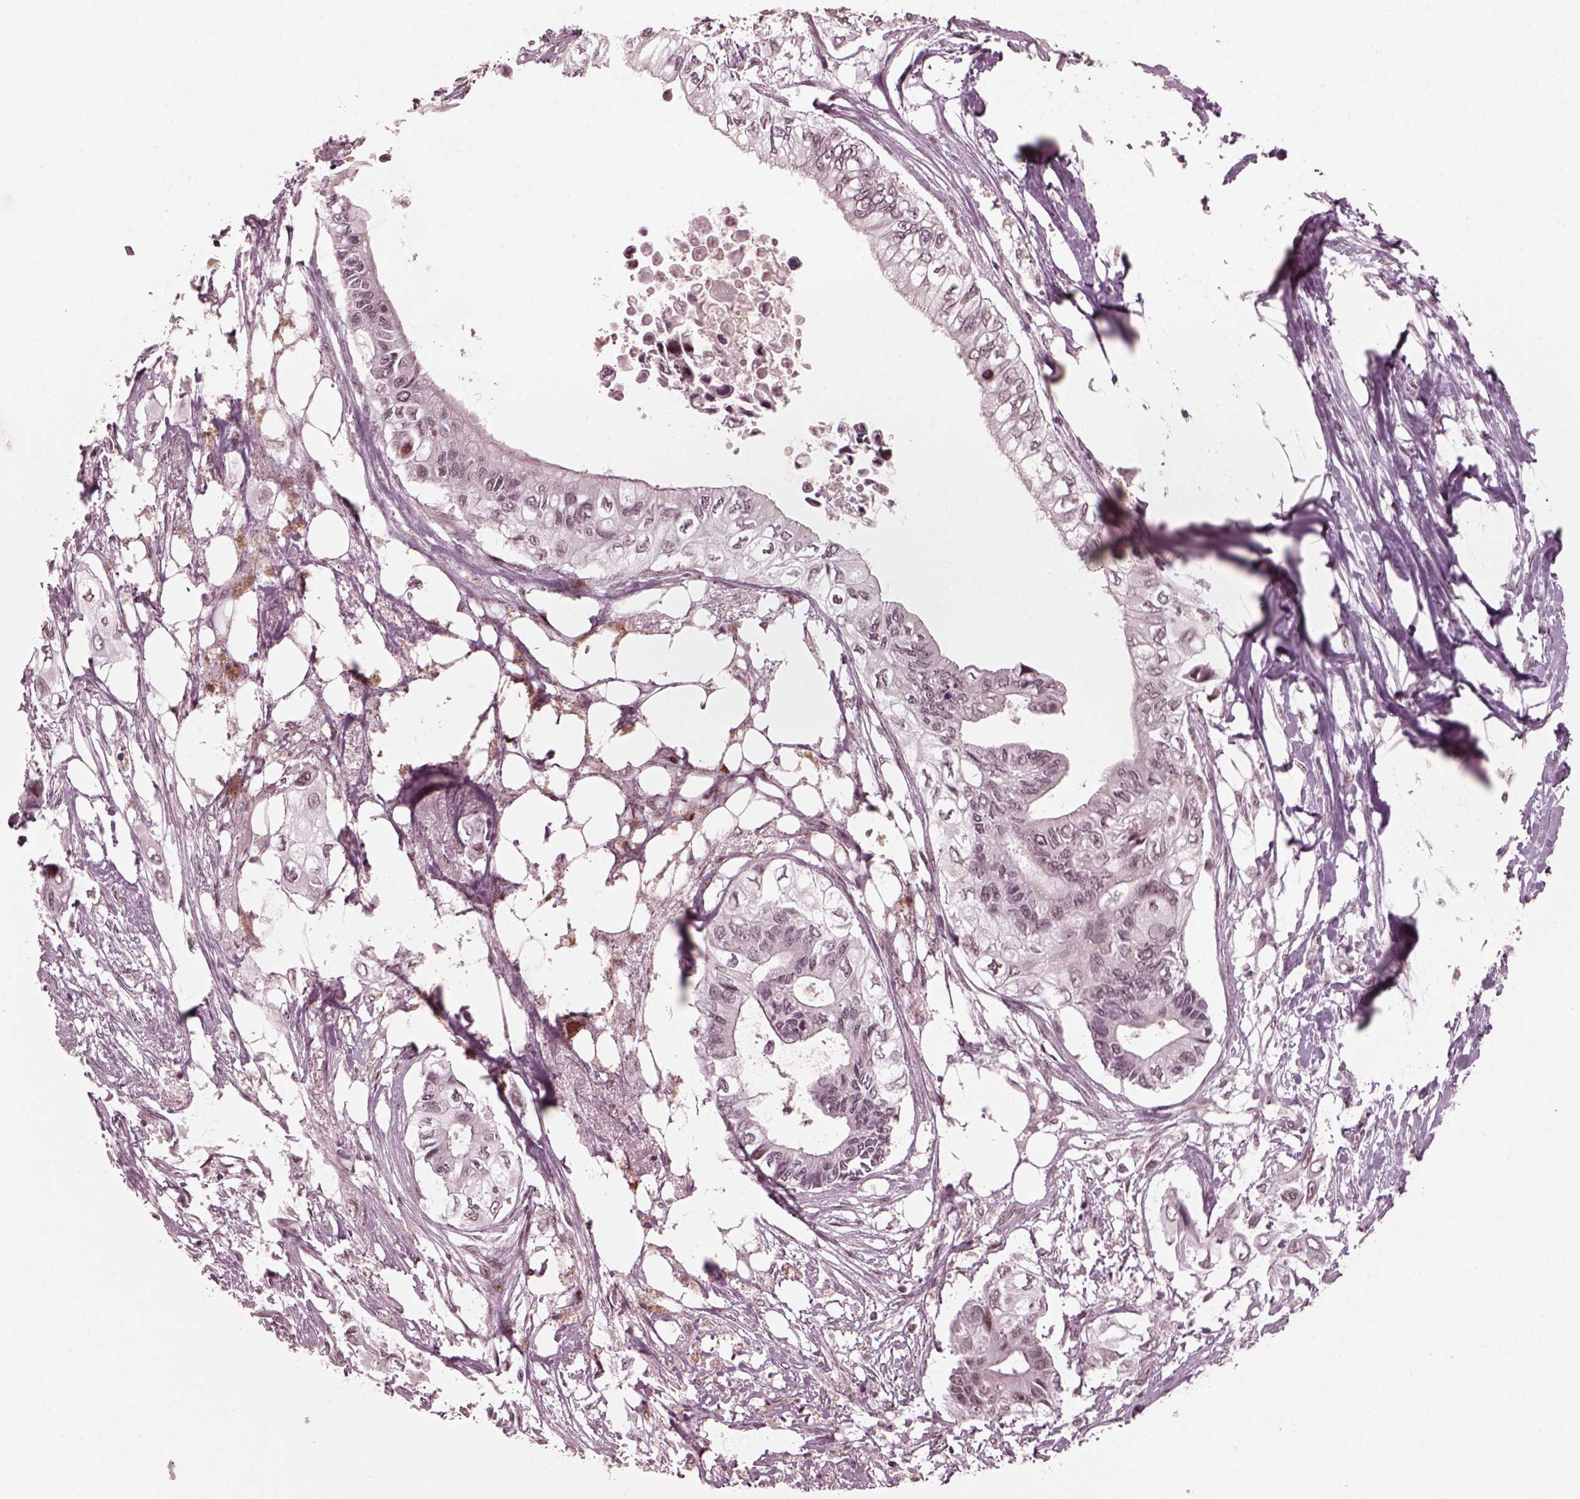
{"staining": {"intensity": "negative", "quantity": "none", "location": "none"}, "tissue": "pancreatic cancer", "cell_type": "Tumor cells", "image_type": "cancer", "snomed": [{"axis": "morphology", "description": "Adenocarcinoma, NOS"}, {"axis": "topography", "description": "Pancreas"}], "caption": "The photomicrograph exhibits no staining of tumor cells in pancreatic cancer.", "gene": "TRIB3", "patient": {"sex": "female", "age": 63}}